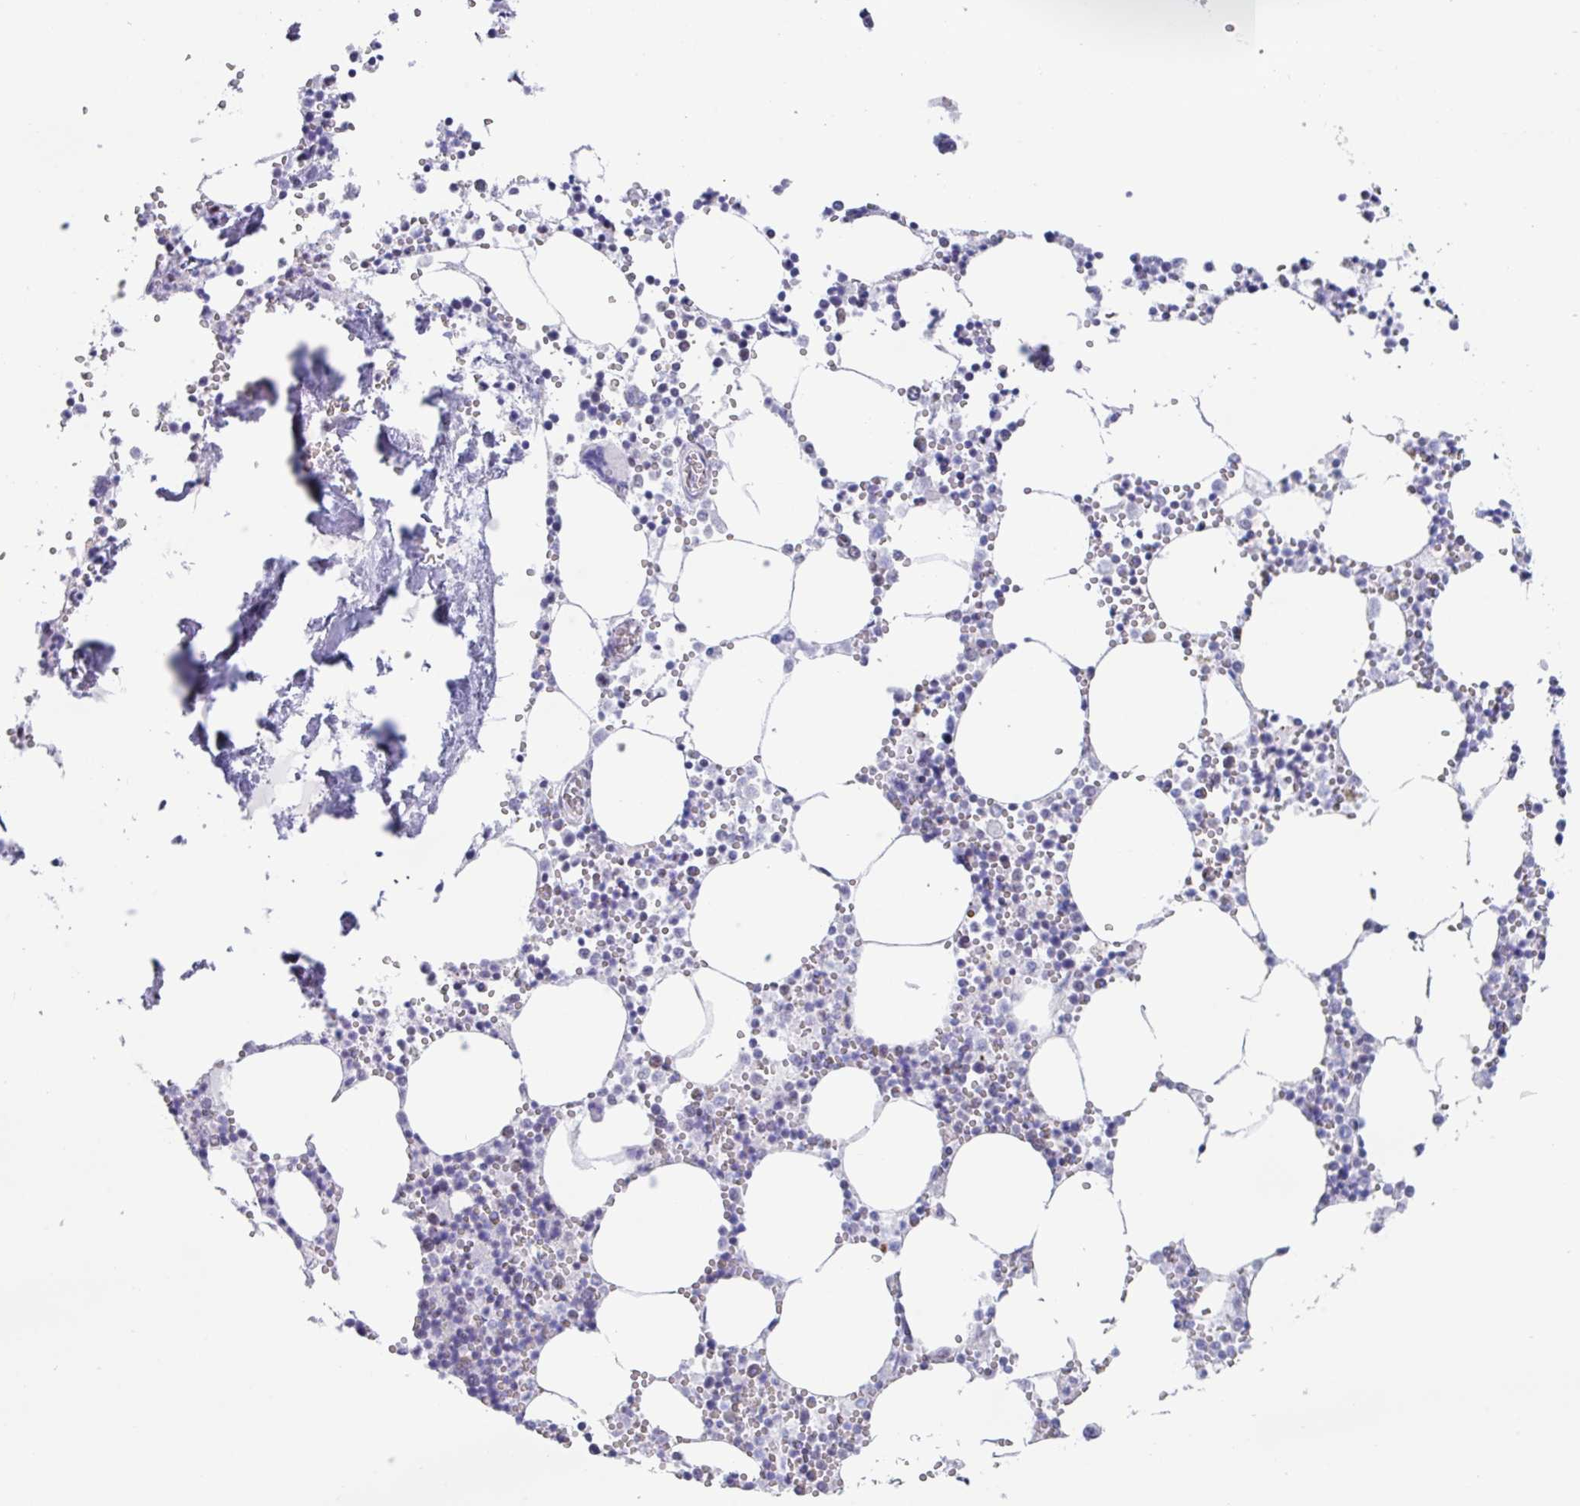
{"staining": {"intensity": "negative", "quantity": "none", "location": "none"}, "tissue": "bone marrow", "cell_type": "Hematopoietic cells", "image_type": "normal", "snomed": [{"axis": "morphology", "description": "Normal tissue, NOS"}, {"axis": "topography", "description": "Bone marrow"}], "caption": "Immunohistochemical staining of normal human bone marrow reveals no significant staining in hematopoietic cells. (Stains: DAB (3,3'-diaminobenzidine) immunohistochemistry with hematoxylin counter stain, Microscopy: brightfield microscopy at high magnification).", "gene": "PUF60", "patient": {"sex": "male", "age": 54}}